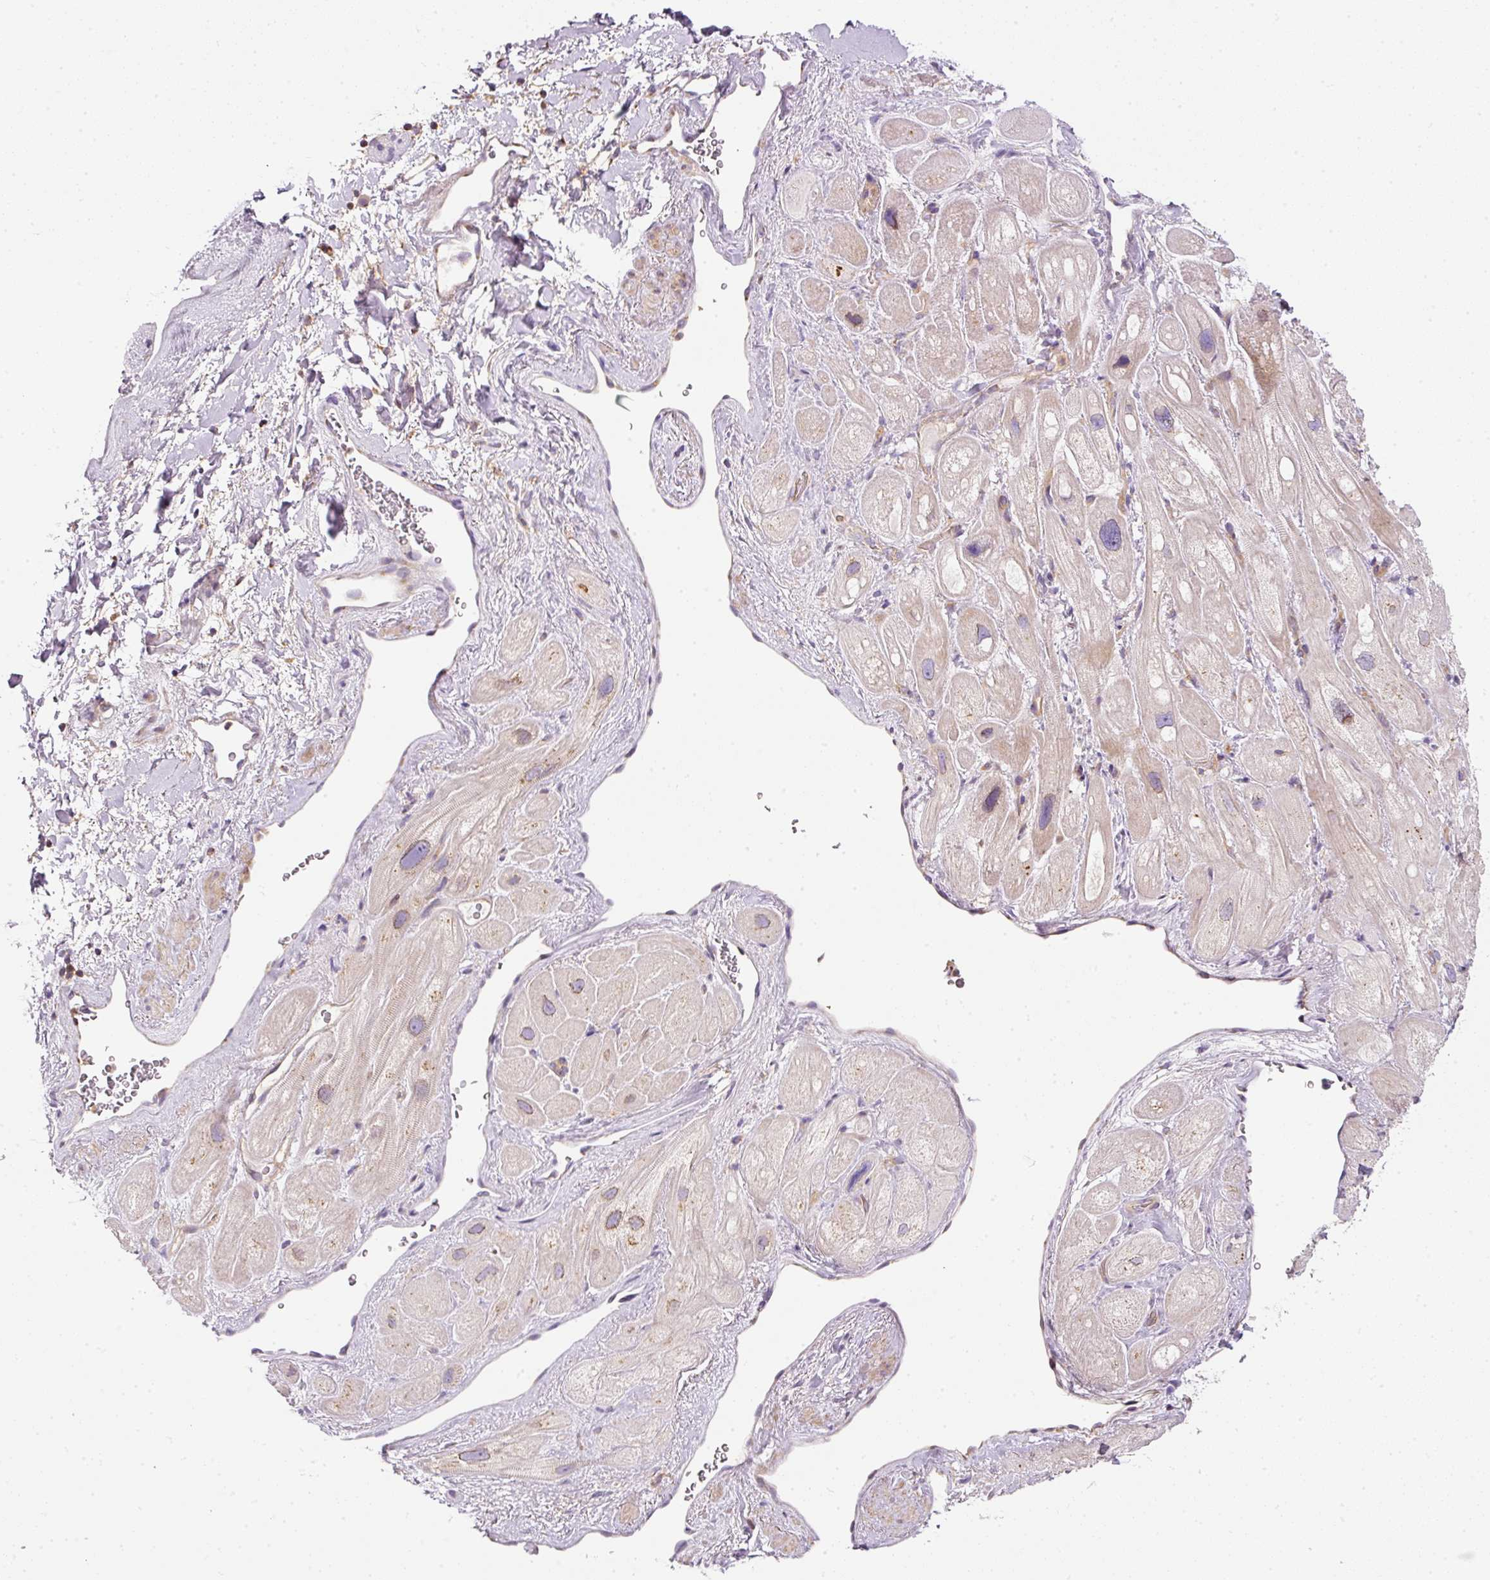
{"staining": {"intensity": "moderate", "quantity": "<25%", "location": "cytoplasmic/membranous"}, "tissue": "heart muscle", "cell_type": "Cardiomyocytes", "image_type": "normal", "snomed": [{"axis": "morphology", "description": "Normal tissue, NOS"}, {"axis": "topography", "description": "Heart"}], "caption": "This photomicrograph reveals immunohistochemistry staining of normal heart muscle, with low moderate cytoplasmic/membranous staining in approximately <25% of cardiomyocytes.", "gene": "TBC1D2B", "patient": {"sex": "male", "age": 49}}